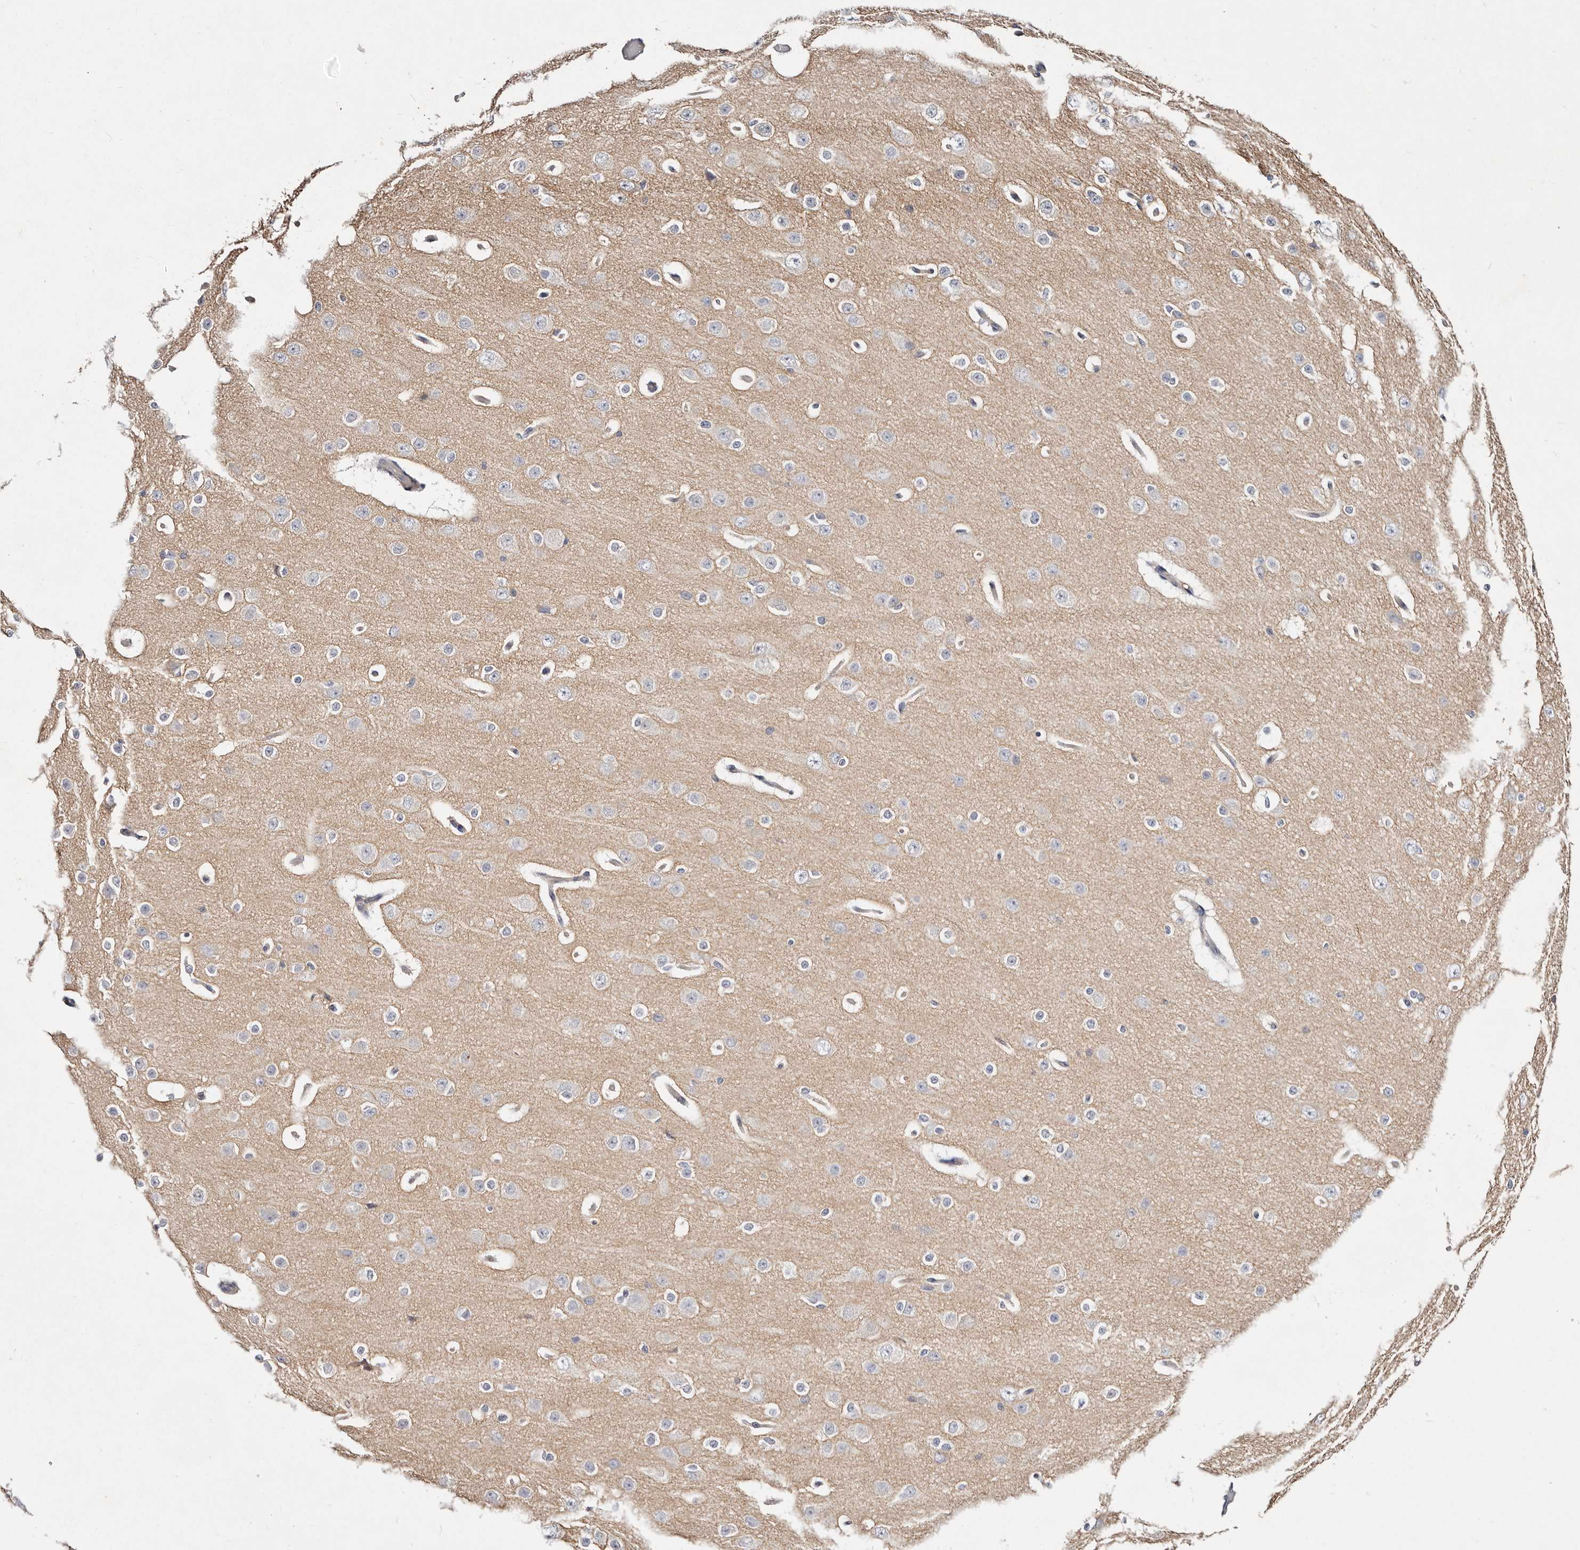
{"staining": {"intensity": "negative", "quantity": "none", "location": "none"}, "tissue": "cerebral cortex", "cell_type": "Endothelial cells", "image_type": "normal", "snomed": [{"axis": "morphology", "description": "Normal tissue, NOS"}, {"axis": "morphology", "description": "Developmental malformation"}, {"axis": "topography", "description": "Cerebral cortex"}], "caption": "Protein analysis of benign cerebral cortex displays no significant expression in endothelial cells.", "gene": "VIPAS39", "patient": {"sex": "female", "age": 30}}